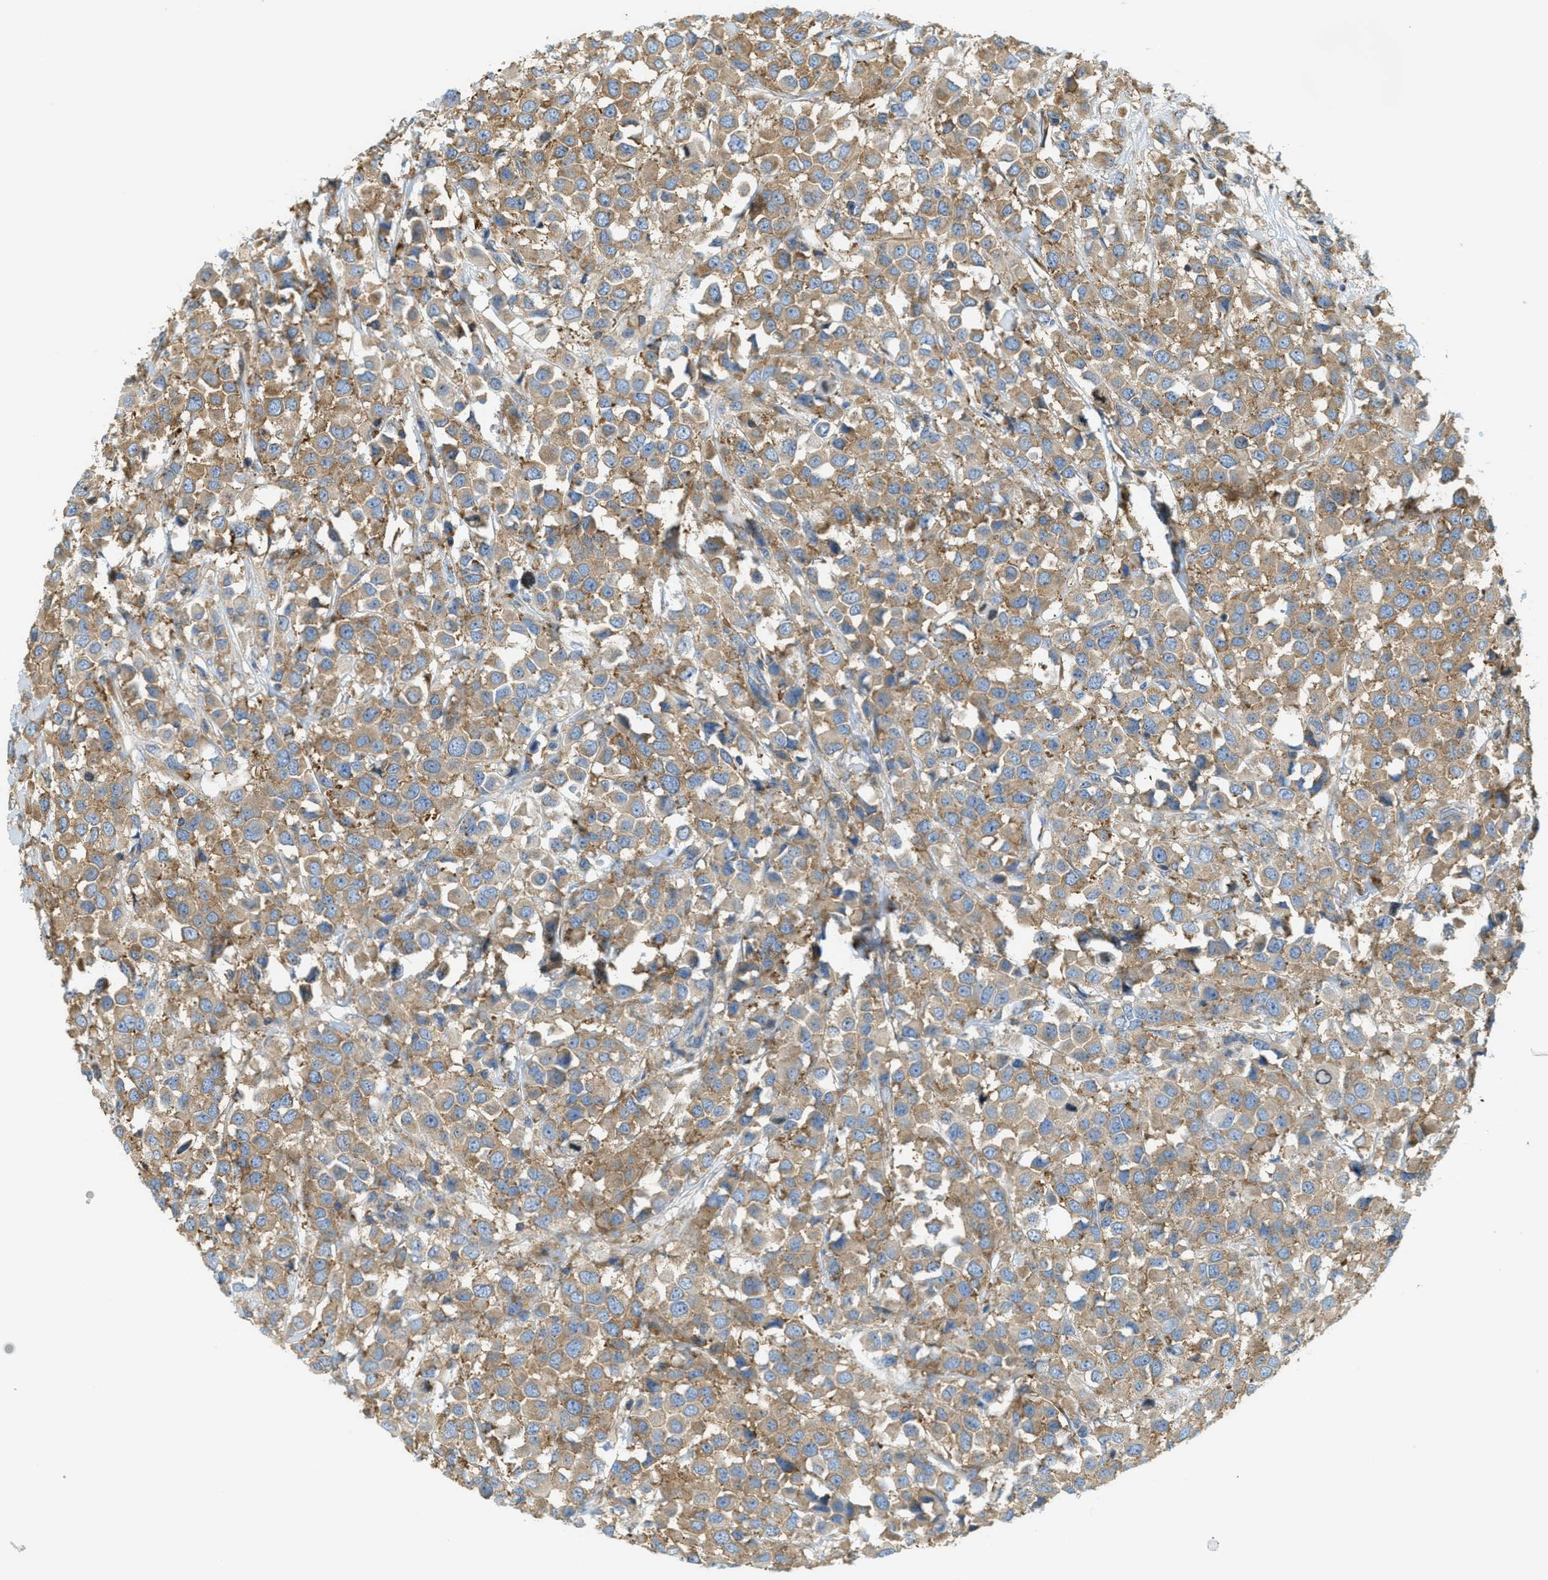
{"staining": {"intensity": "moderate", "quantity": ">75%", "location": "cytoplasmic/membranous"}, "tissue": "breast cancer", "cell_type": "Tumor cells", "image_type": "cancer", "snomed": [{"axis": "morphology", "description": "Duct carcinoma"}, {"axis": "topography", "description": "Breast"}], "caption": "High-power microscopy captured an immunohistochemistry (IHC) photomicrograph of breast cancer, revealing moderate cytoplasmic/membranous positivity in about >75% of tumor cells.", "gene": "ABCF1", "patient": {"sex": "female", "age": 61}}